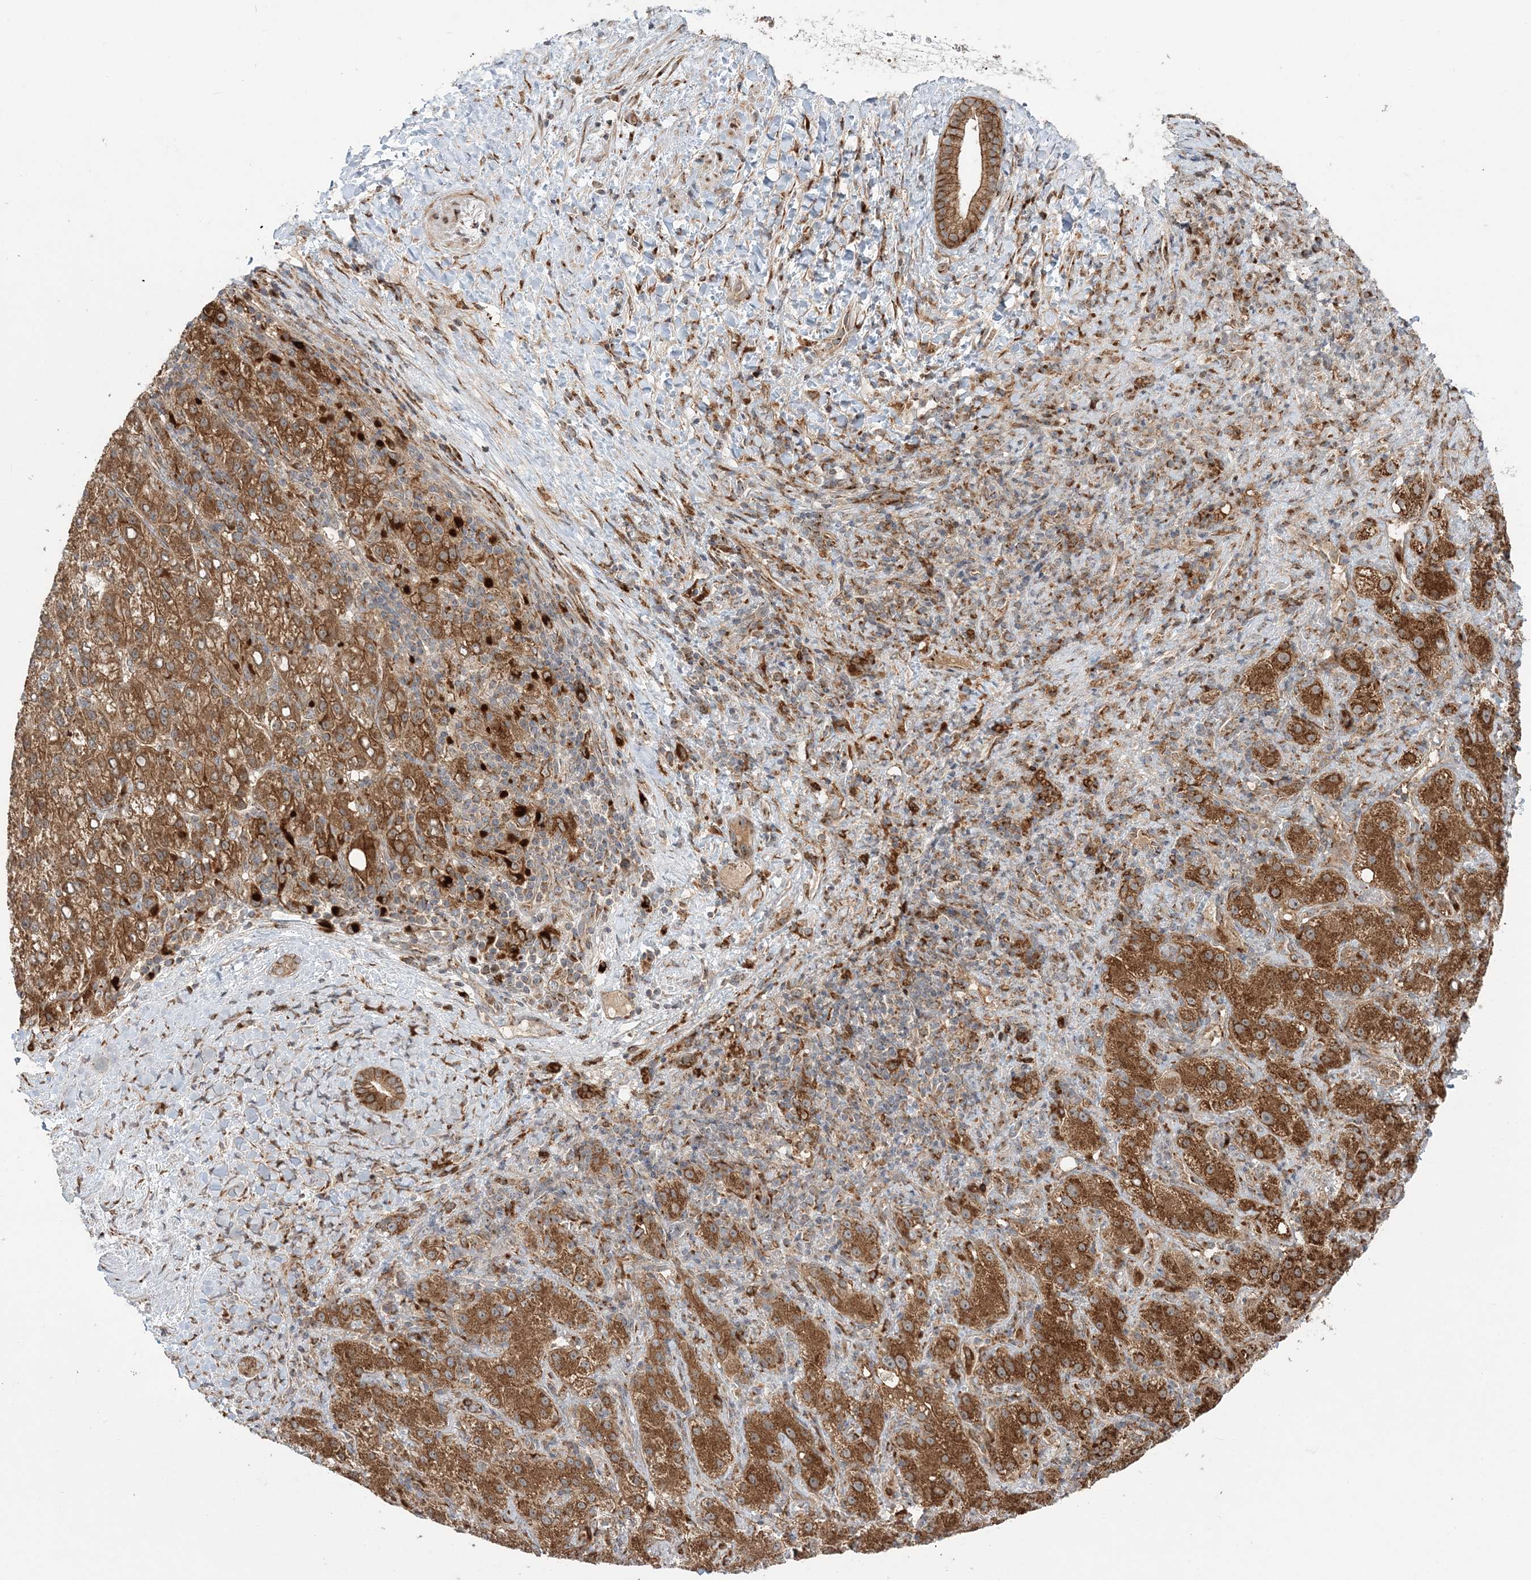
{"staining": {"intensity": "strong", "quantity": ">75%", "location": "cytoplasmic/membranous"}, "tissue": "liver cancer", "cell_type": "Tumor cells", "image_type": "cancer", "snomed": [{"axis": "morphology", "description": "Carcinoma, Hepatocellular, NOS"}, {"axis": "topography", "description": "Liver"}], "caption": "About >75% of tumor cells in human liver cancer (hepatocellular carcinoma) reveal strong cytoplasmic/membranous protein staining as visualized by brown immunohistochemical staining.", "gene": "ABCC3", "patient": {"sex": "female", "age": 58}}